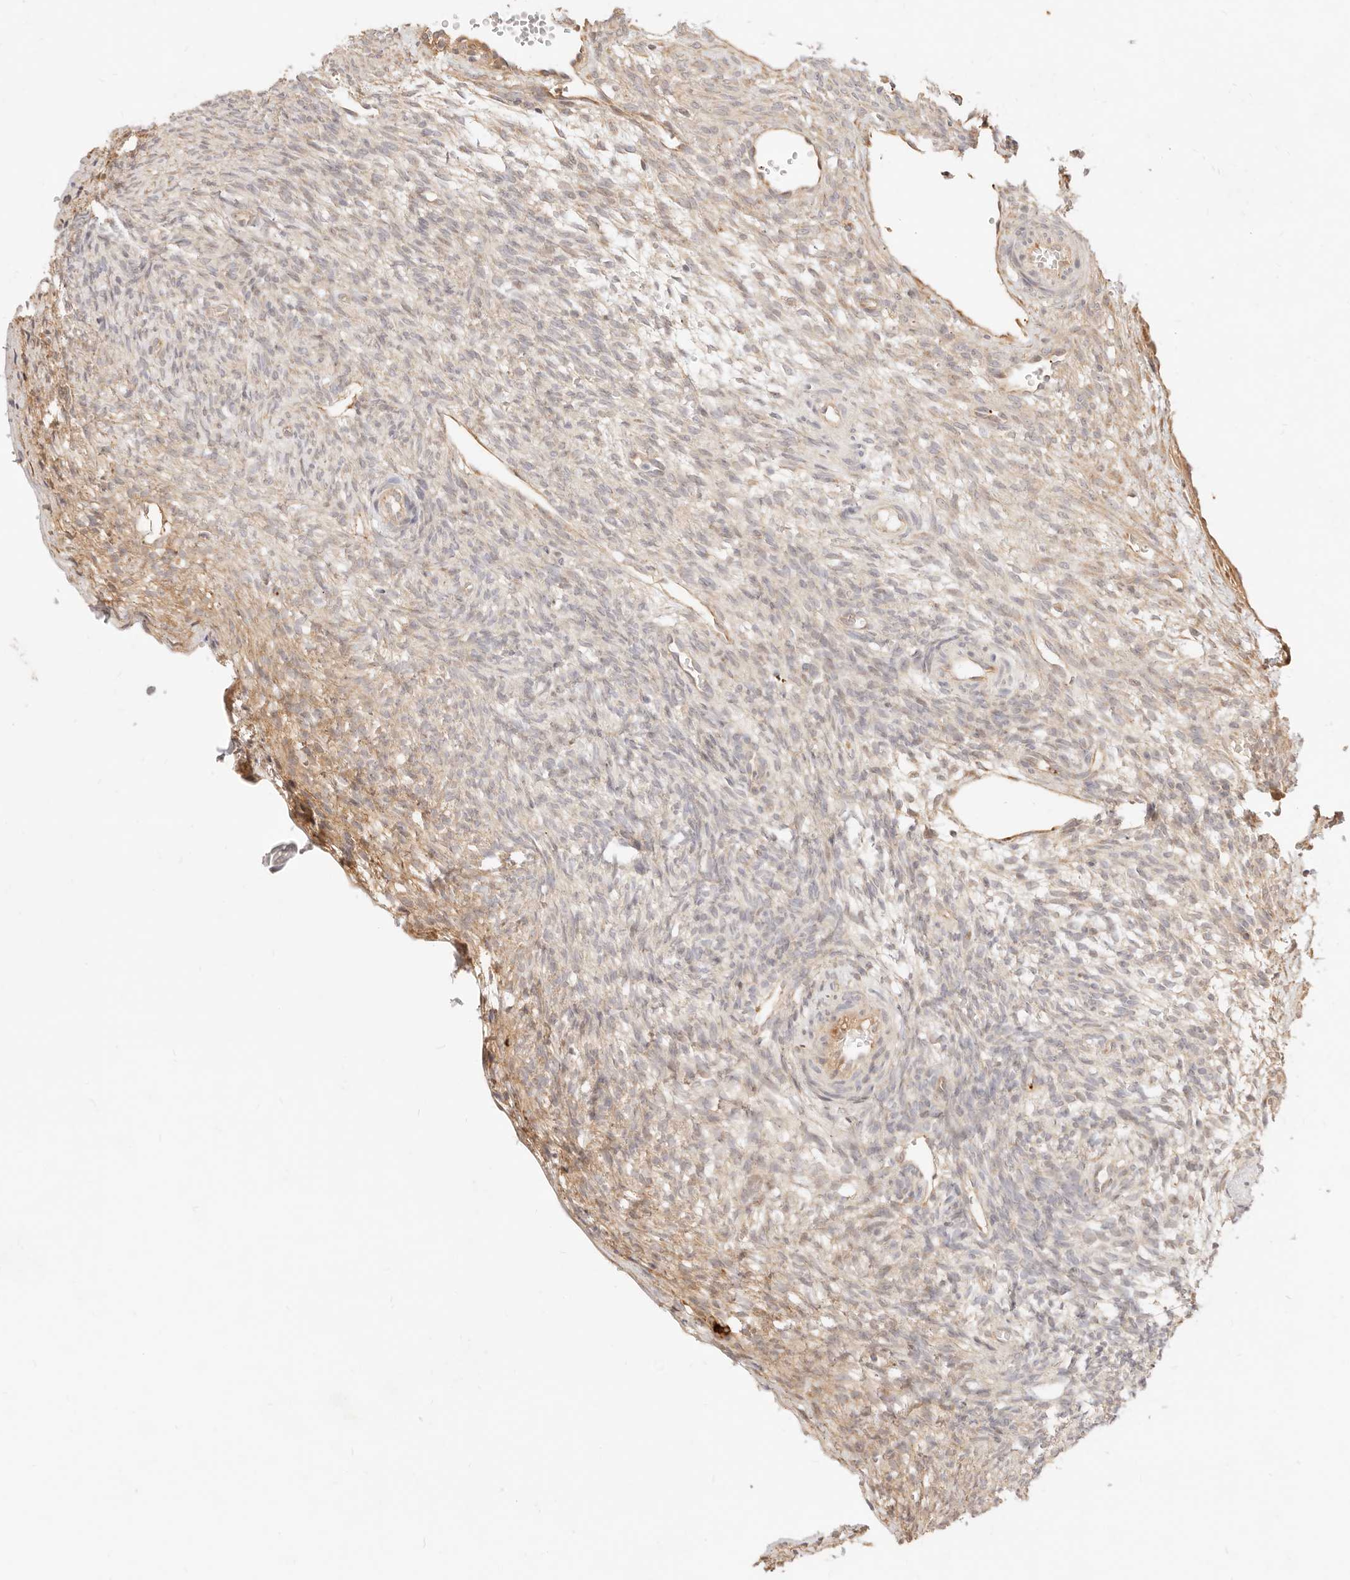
{"staining": {"intensity": "moderate", "quantity": ">75%", "location": "cytoplasmic/membranous"}, "tissue": "ovary", "cell_type": "Follicle cells", "image_type": "normal", "snomed": [{"axis": "morphology", "description": "Normal tissue, NOS"}, {"axis": "topography", "description": "Ovary"}], "caption": "Moderate cytoplasmic/membranous staining is identified in approximately >75% of follicle cells in benign ovary.", "gene": "UBXN10", "patient": {"sex": "female", "age": 34}}